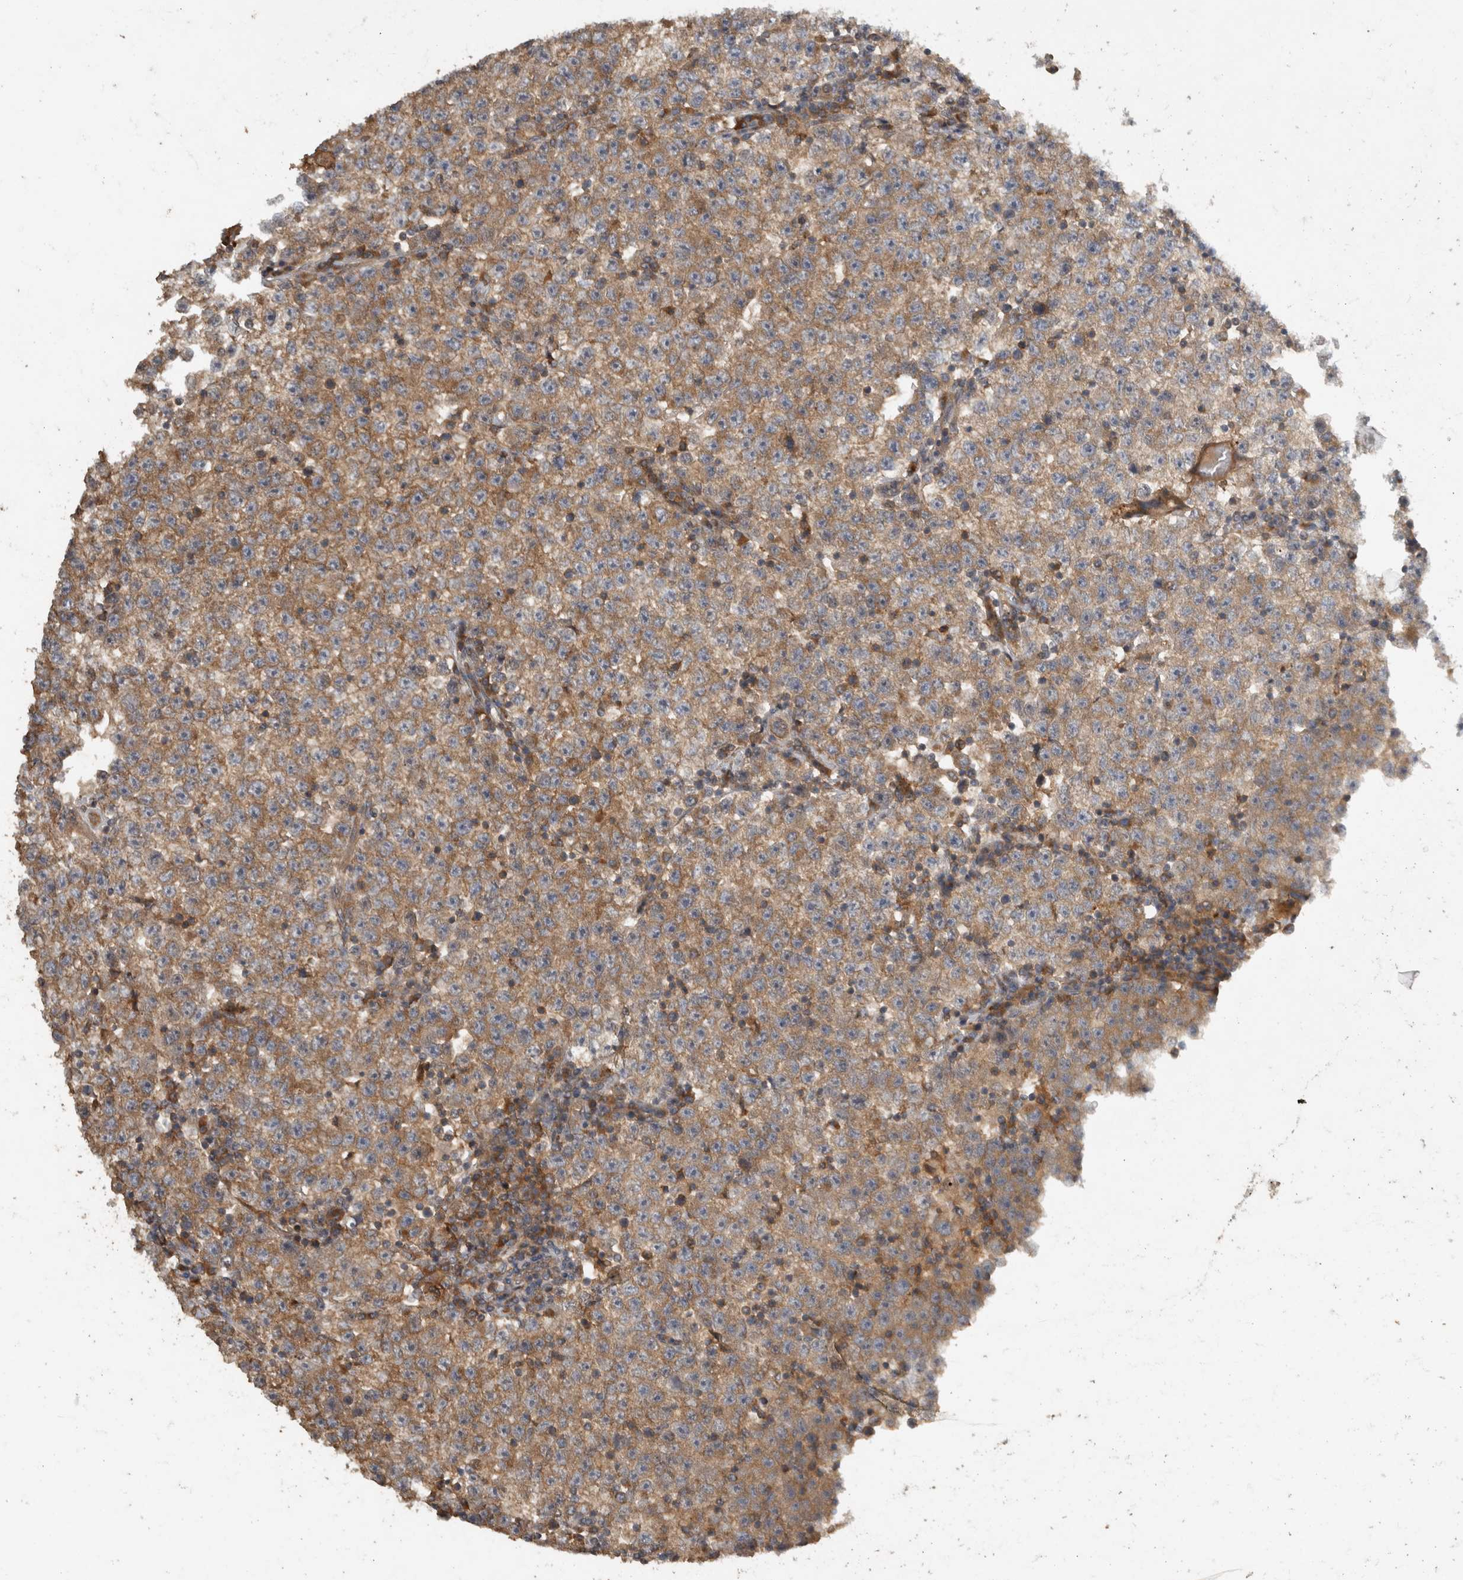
{"staining": {"intensity": "moderate", "quantity": ">75%", "location": "cytoplasmic/membranous"}, "tissue": "testis cancer", "cell_type": "Tumor cells", "image_type": "cancer", "snomed": [{"axis": "morphology", "description": "Seminoma, NOS"}, {"axis": "topography", "description": "Testis"}], "caption": "DAB (3,3'-diaminobenzidine) immunohistochemical staining of human testis cancer shows moderate cytoplasmic/membranous protein positivity in about >75% of tumor cells.", "gene": "VEPH1", "patient": {"sex": "male", "age": 22}}